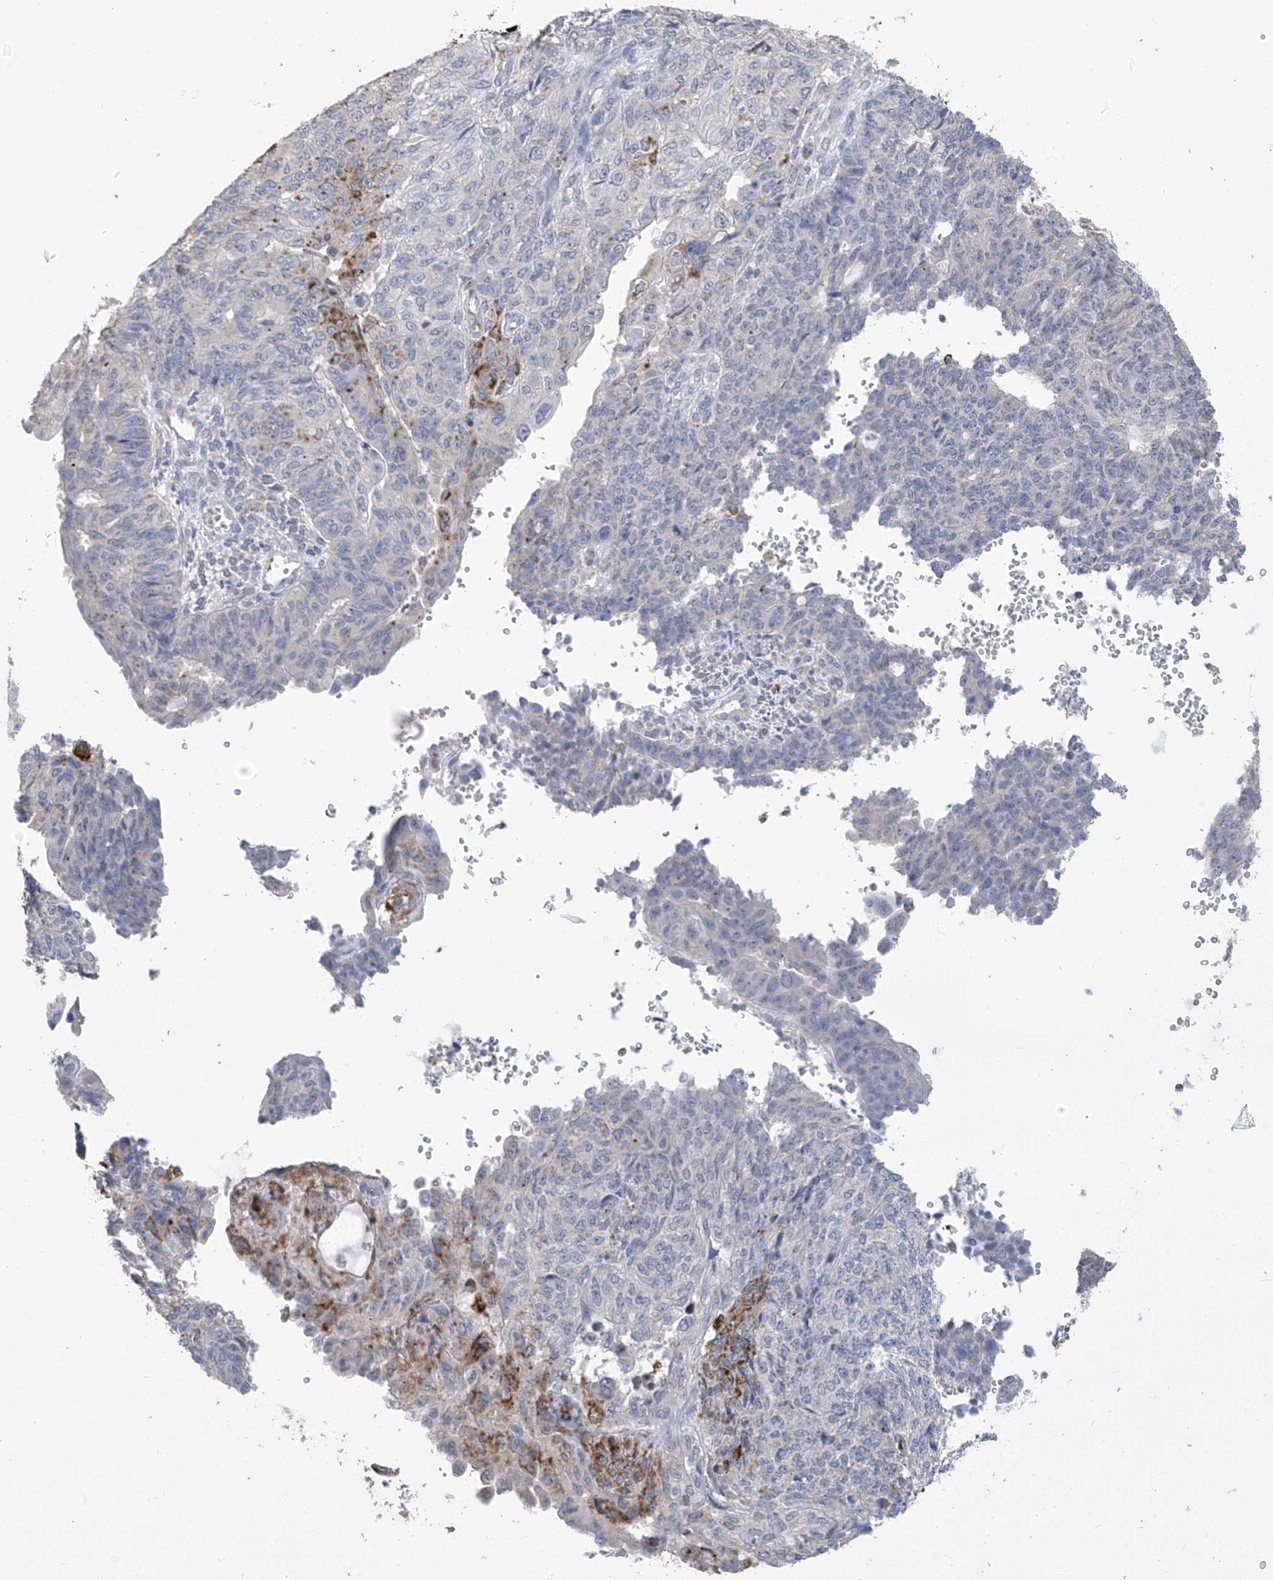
{"staining": {"intensity": "negative", "quantity": "none", "location": "none"}, "tissue": "endometrial cancer", "cell_type": "Tumor cells", "image_type": "cancer", "snomed": [{"axis": "morphology", "description": "Adenocarcinoma, NOS"}, {"axis": "topography", "description": "Endometrium"}], "caption": "Image shows no significant protein expression in tumor cells of endometrial cancer.", "gene": "OGT", "patient": {"sex": "female", "age": 32}}